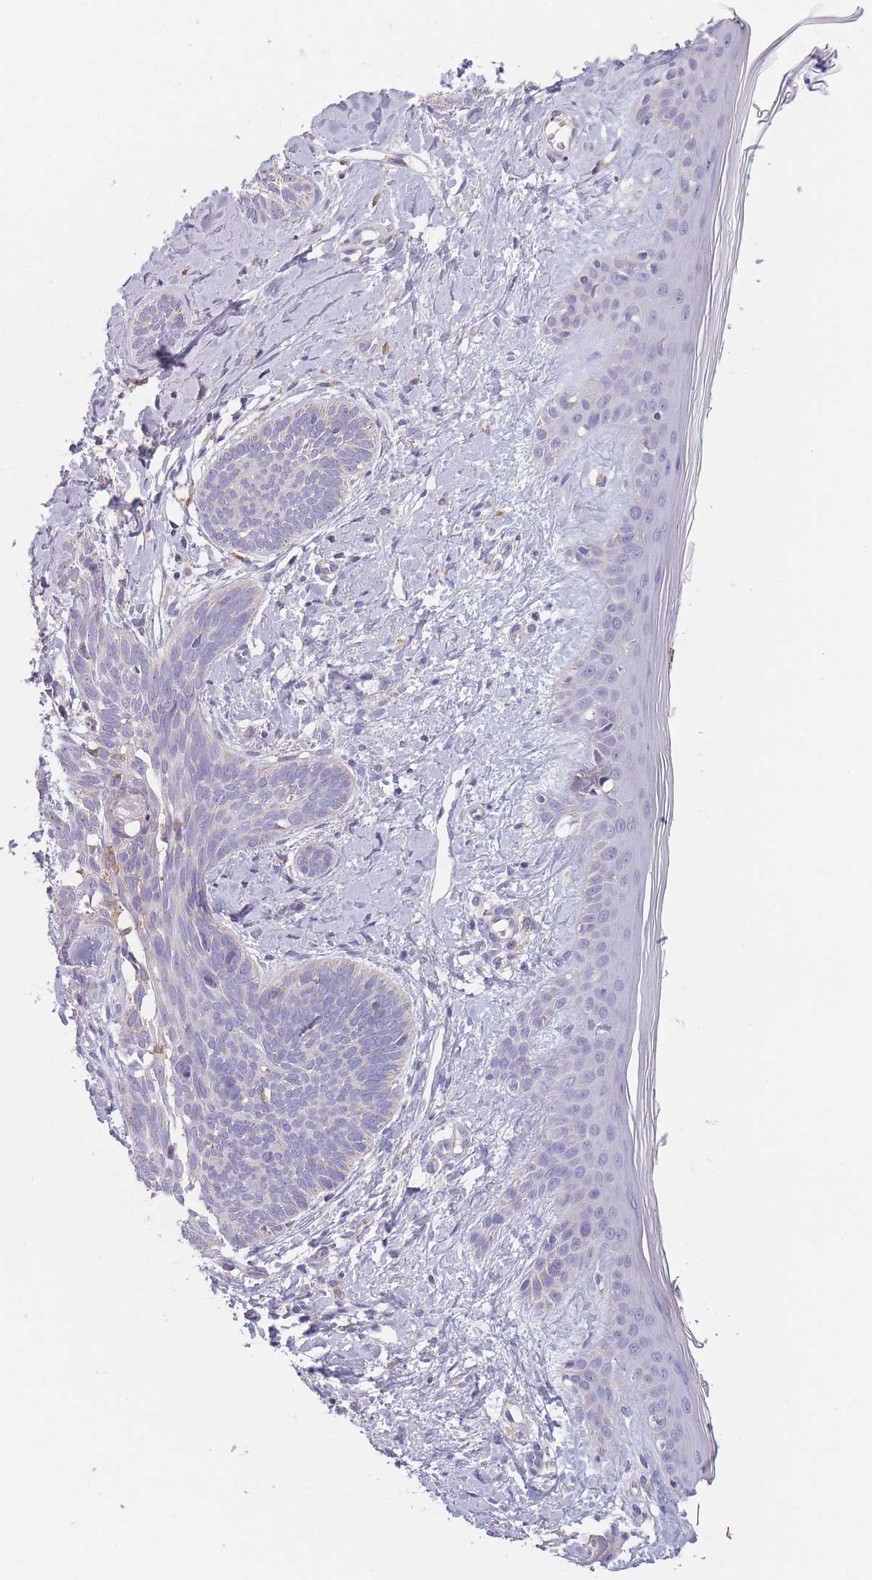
{"staining": {"intensity": "negative", "quantity": "none", "location": "none"}, "tissue": "skin cancer", "cell_type": "Tumor cells", "image_type": "cancer", "snomed": [{"axis": "morphology", "description": "Basal cell carcinoma"}, {"axis": "topography", "description": "Skin"}], "caption": "A high-resolution micrograph shows IHC staining of basal cell carcinoma (skin), which exhibits no significant positivity in tumor cells.", "gene": "PRAM1", "patient": {"sex": "female", "age": 81}}